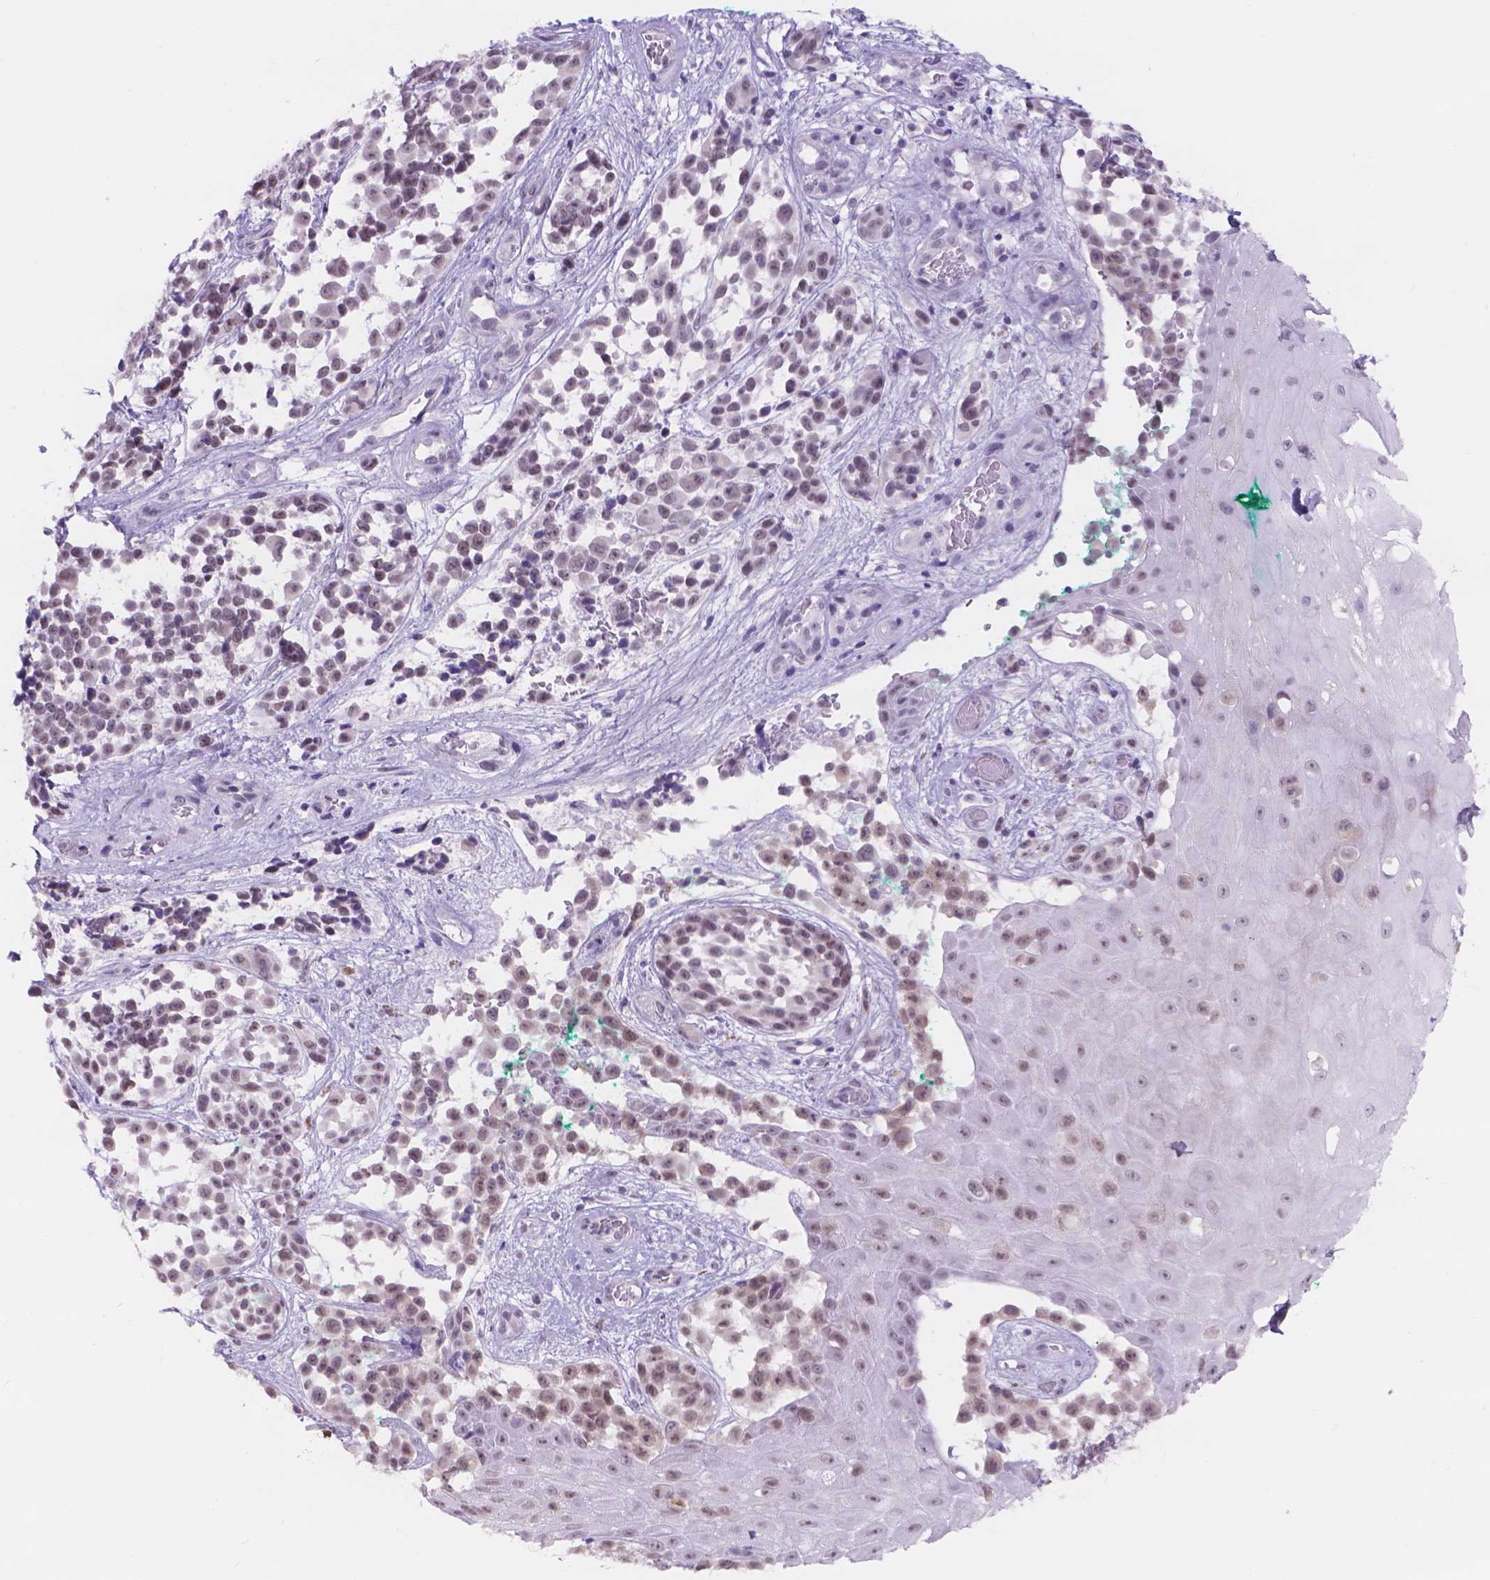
{"staining": {"intensity": "weak", "quantity": ">75%", "location": "nuclear"}, "tissue": "melanoma", "cell_type": "Tumor cells", "image_type": "cancer", "snomed": [{"axis": "morphology", "description": "Malignant melanoma, NOS"}, {"axis": "topography", "description": "Skin"}], "caption": "There is low levels of weak nuclear staining in tumor cells of melanoma, as demonstrated by immunohistochemical staining (brown color).", "gene": "DCC", "patient": {"sex": "female", "age": 88}}